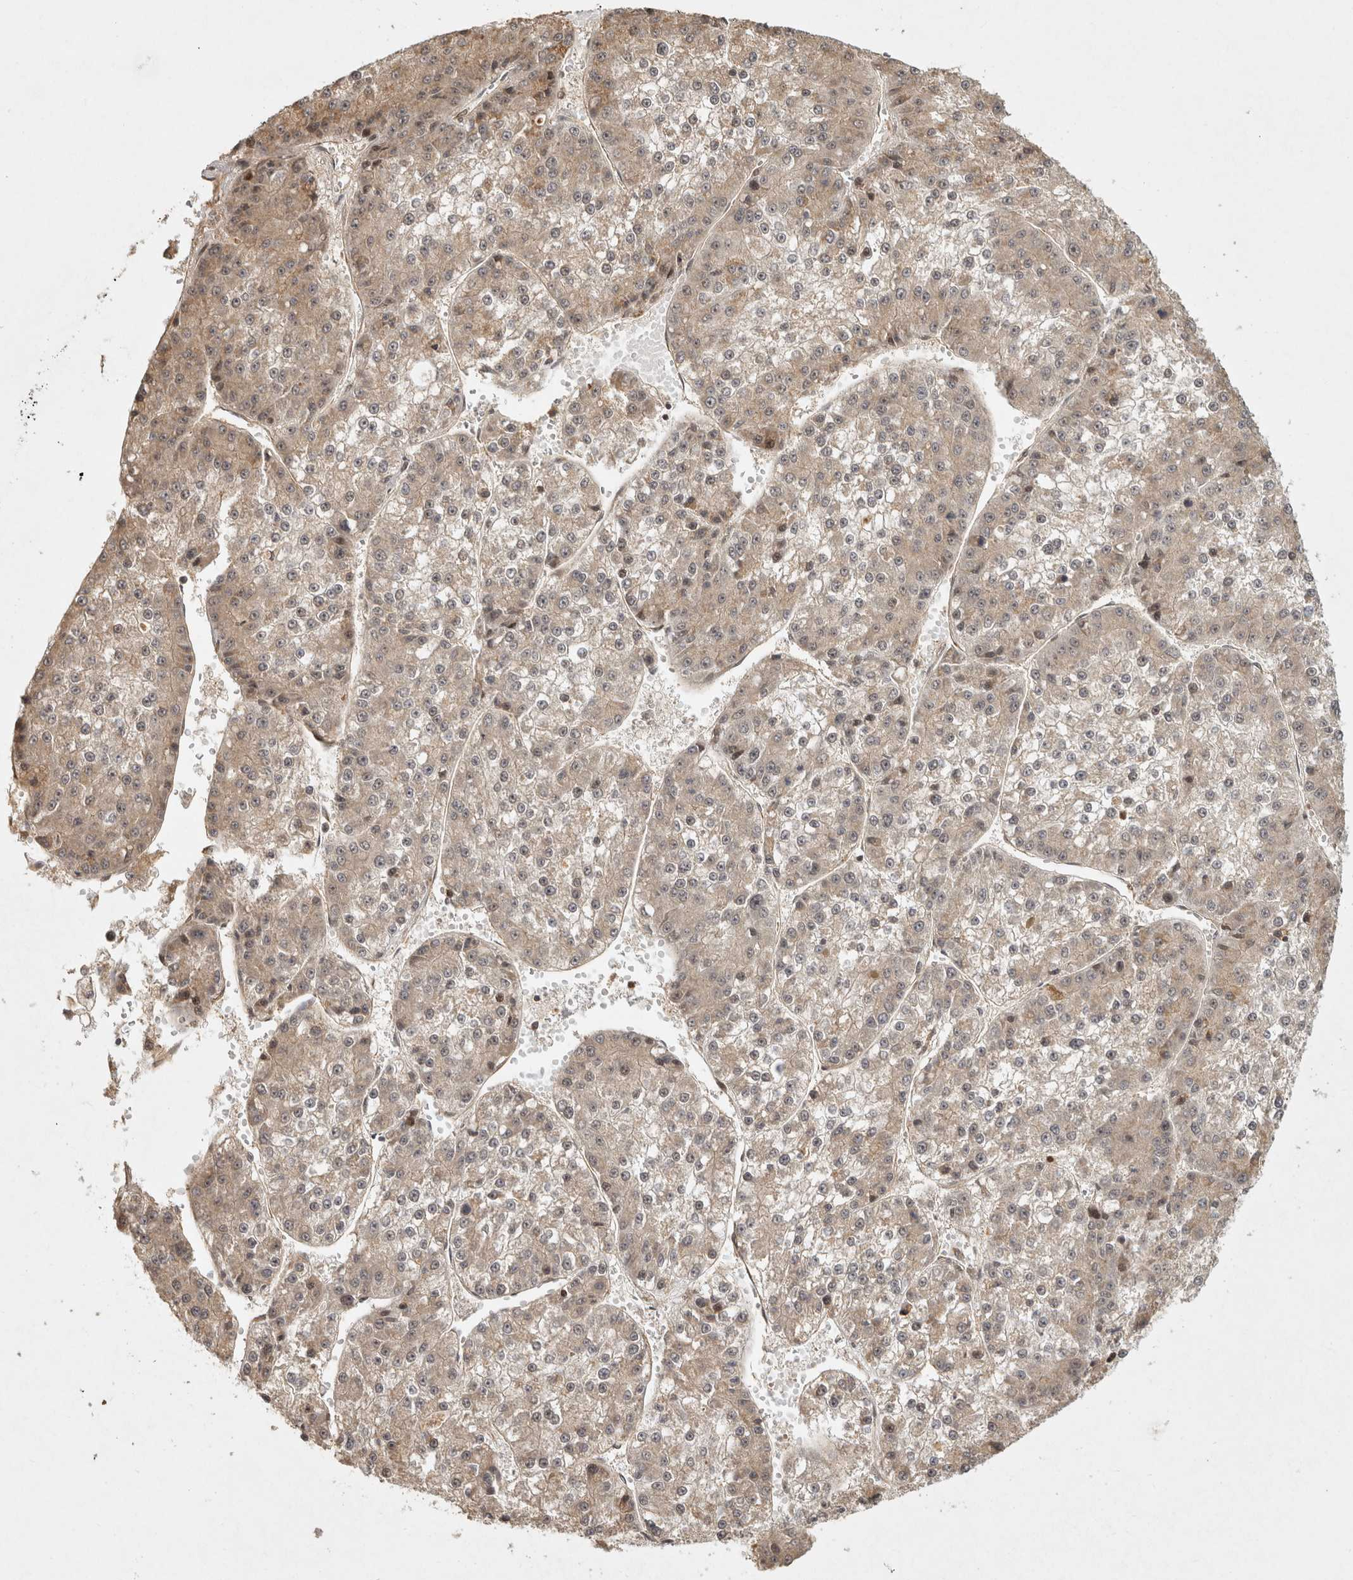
{"staining": {"intensity": "weak", "quantity": "25%-75%", "location": "cytoplasmic/membranous"}, "tissue": "liver cancer", "cell_type": "Tumor cells", "image_type": "cancer", "snomed": [{"axis": "morphology", "description": "Carcinoma, Hepatocellular, NOS"}, {"axis": "topography", "description": "Liver"}], "caption": "IHC photomicrograph of human liver hepatocellular carcinoma stained for a protein (brown), which exhibits low levels of weak cytoplasmic/membranous staining in about 25%-75% of tumor cells.", "gene": "CAMSAP2", "patient": {"sex": "female", "age": 73}}